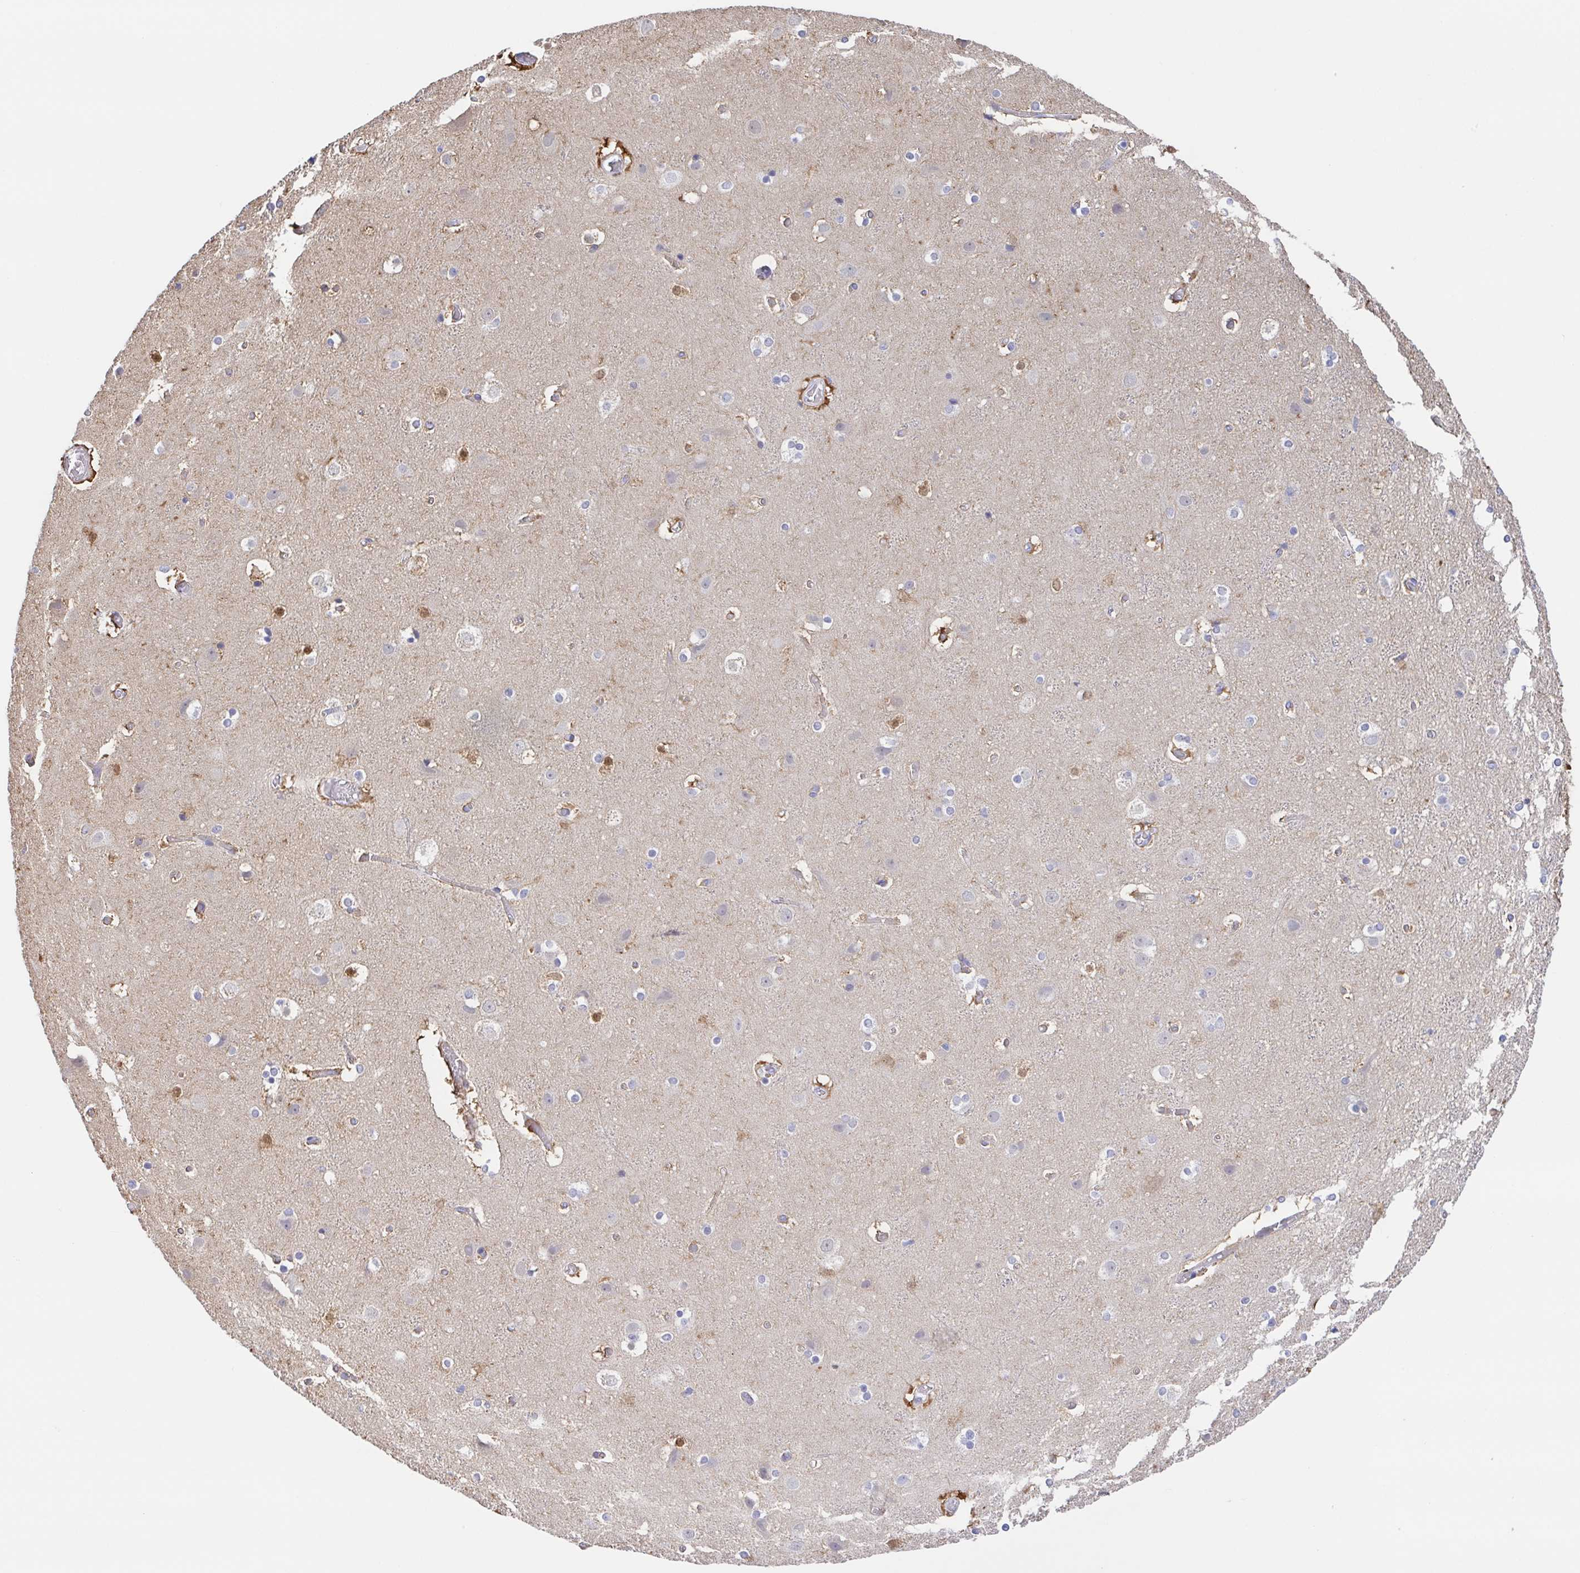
{"staining": {"intensity": "negative", "quantity": "none", "location": "none"}, "tissue": "cerebral cortex", "cell_type": "Endothelial cells", "image_type": "normal", "snomed": [{"axis": "morphology", "description": "Normal tissue, NOS"}, {"axis": "topography", "description": "Cerebral cortex"}], "caption": "Immunohistochemistry image of normal cerebral cortex: human cerebral cortex stained with DAB (3,3'-diaminobenzidine) reveals no significant protein staining in endothelial cells. (DAB immunohistochemistry, high magnification).", "gene": "MUCL3", "patient": {"sex": "female", "age": 52}}